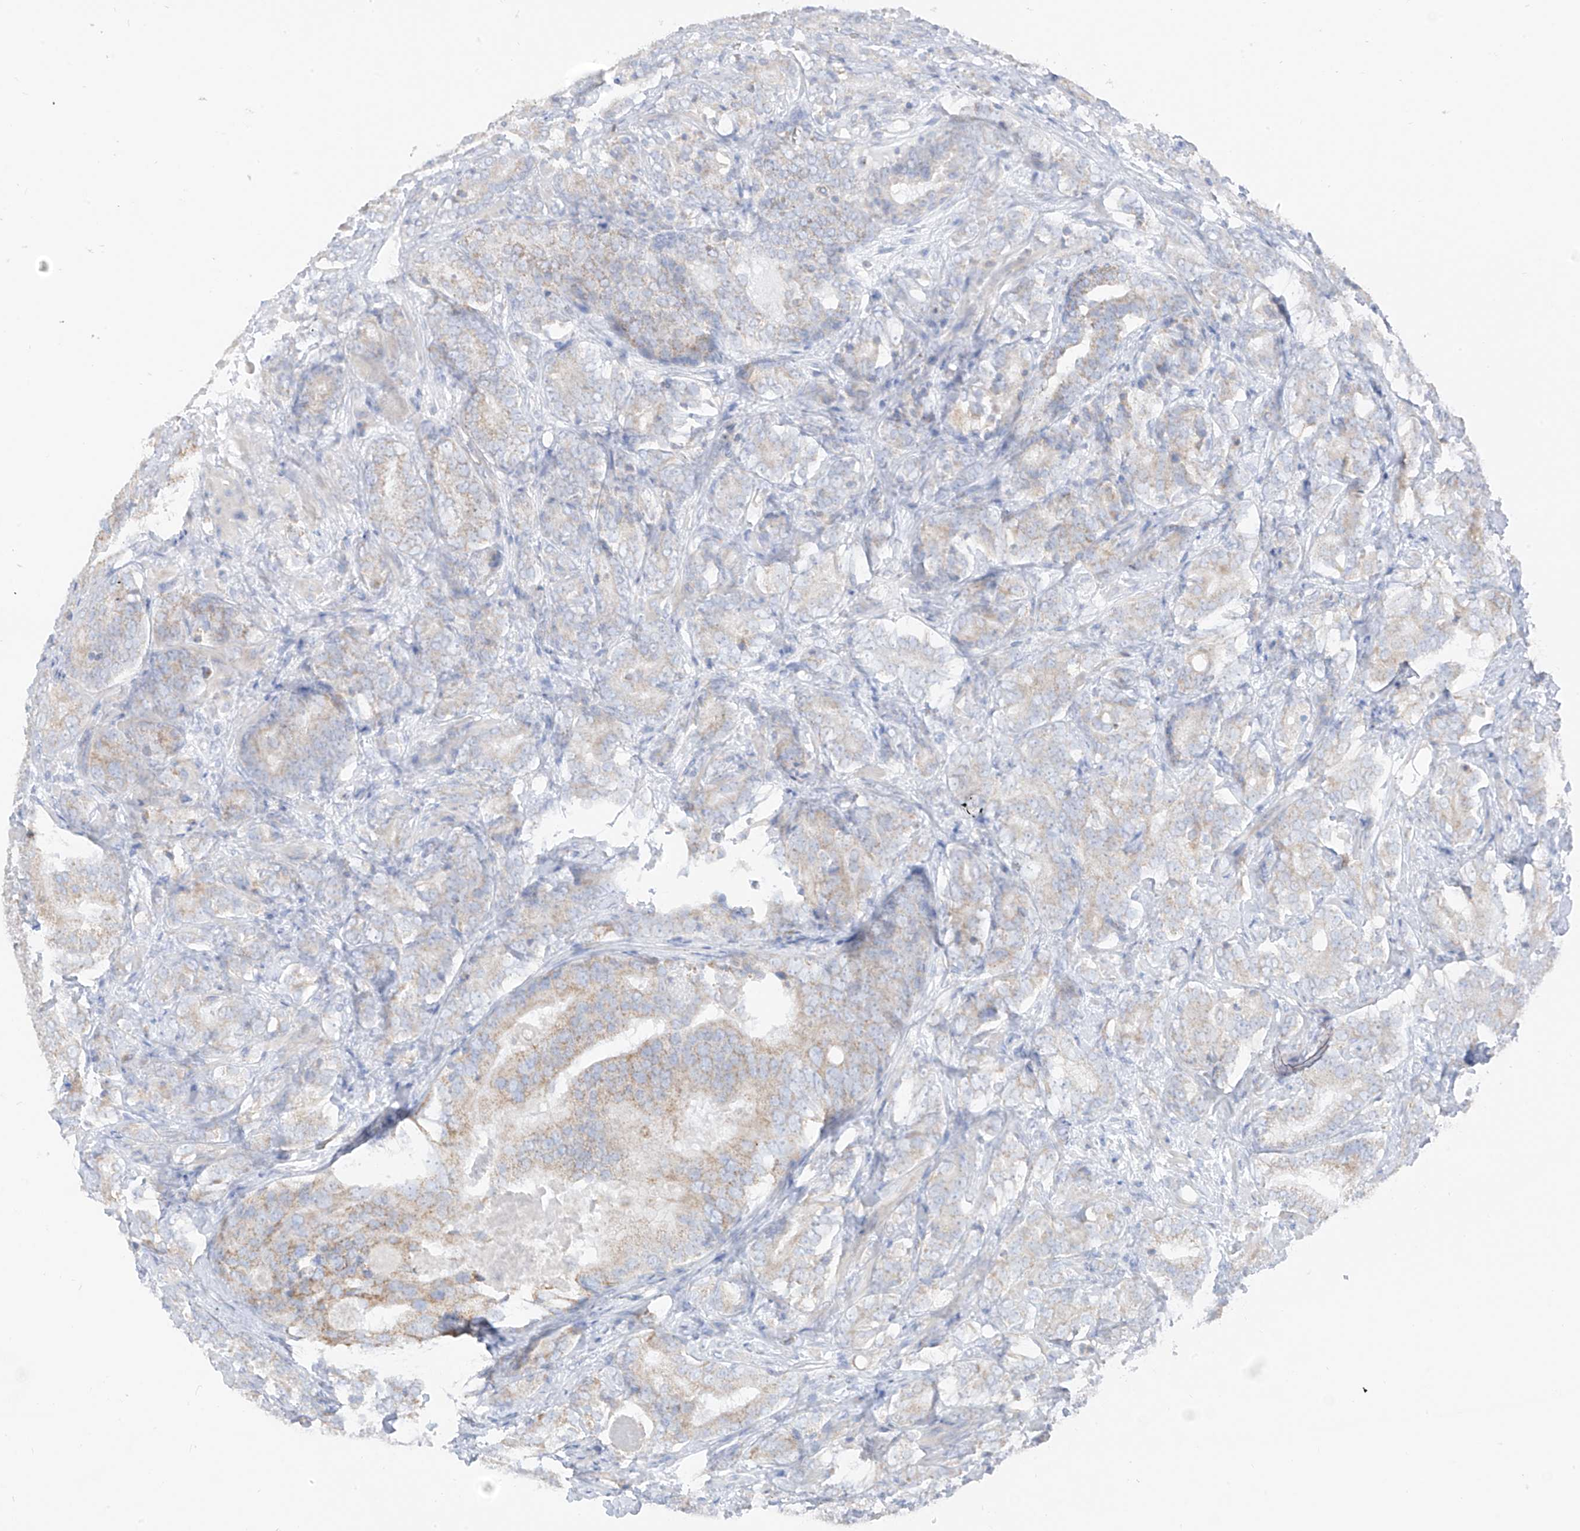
{"staining": {"intensity": "weak", "quantity": "25%-75%", "location": "cytoplasmic/membranous"}, "tissue": "prostate cancer", "cell_type": "Tumor cells", "image_type": "cancer", "snomed": [{"axis": "morphology", "description": "Adenocarcinoma, High grade"}, {"axis": "topography", "description": "Prostate"}], "caption": "Weak cytoplasmic/membranous protein positivity is seen in about 25%-75% of tumor cells in prostate cancer. The staining is performed using DAB (3,3'-diaminobenzidine) brown chromogen to label protein expression. The nuclei are counter-stained blue using hematoxylin.", "gene": "ETHE1", "patient": {"sex": "male", "age": 66}}